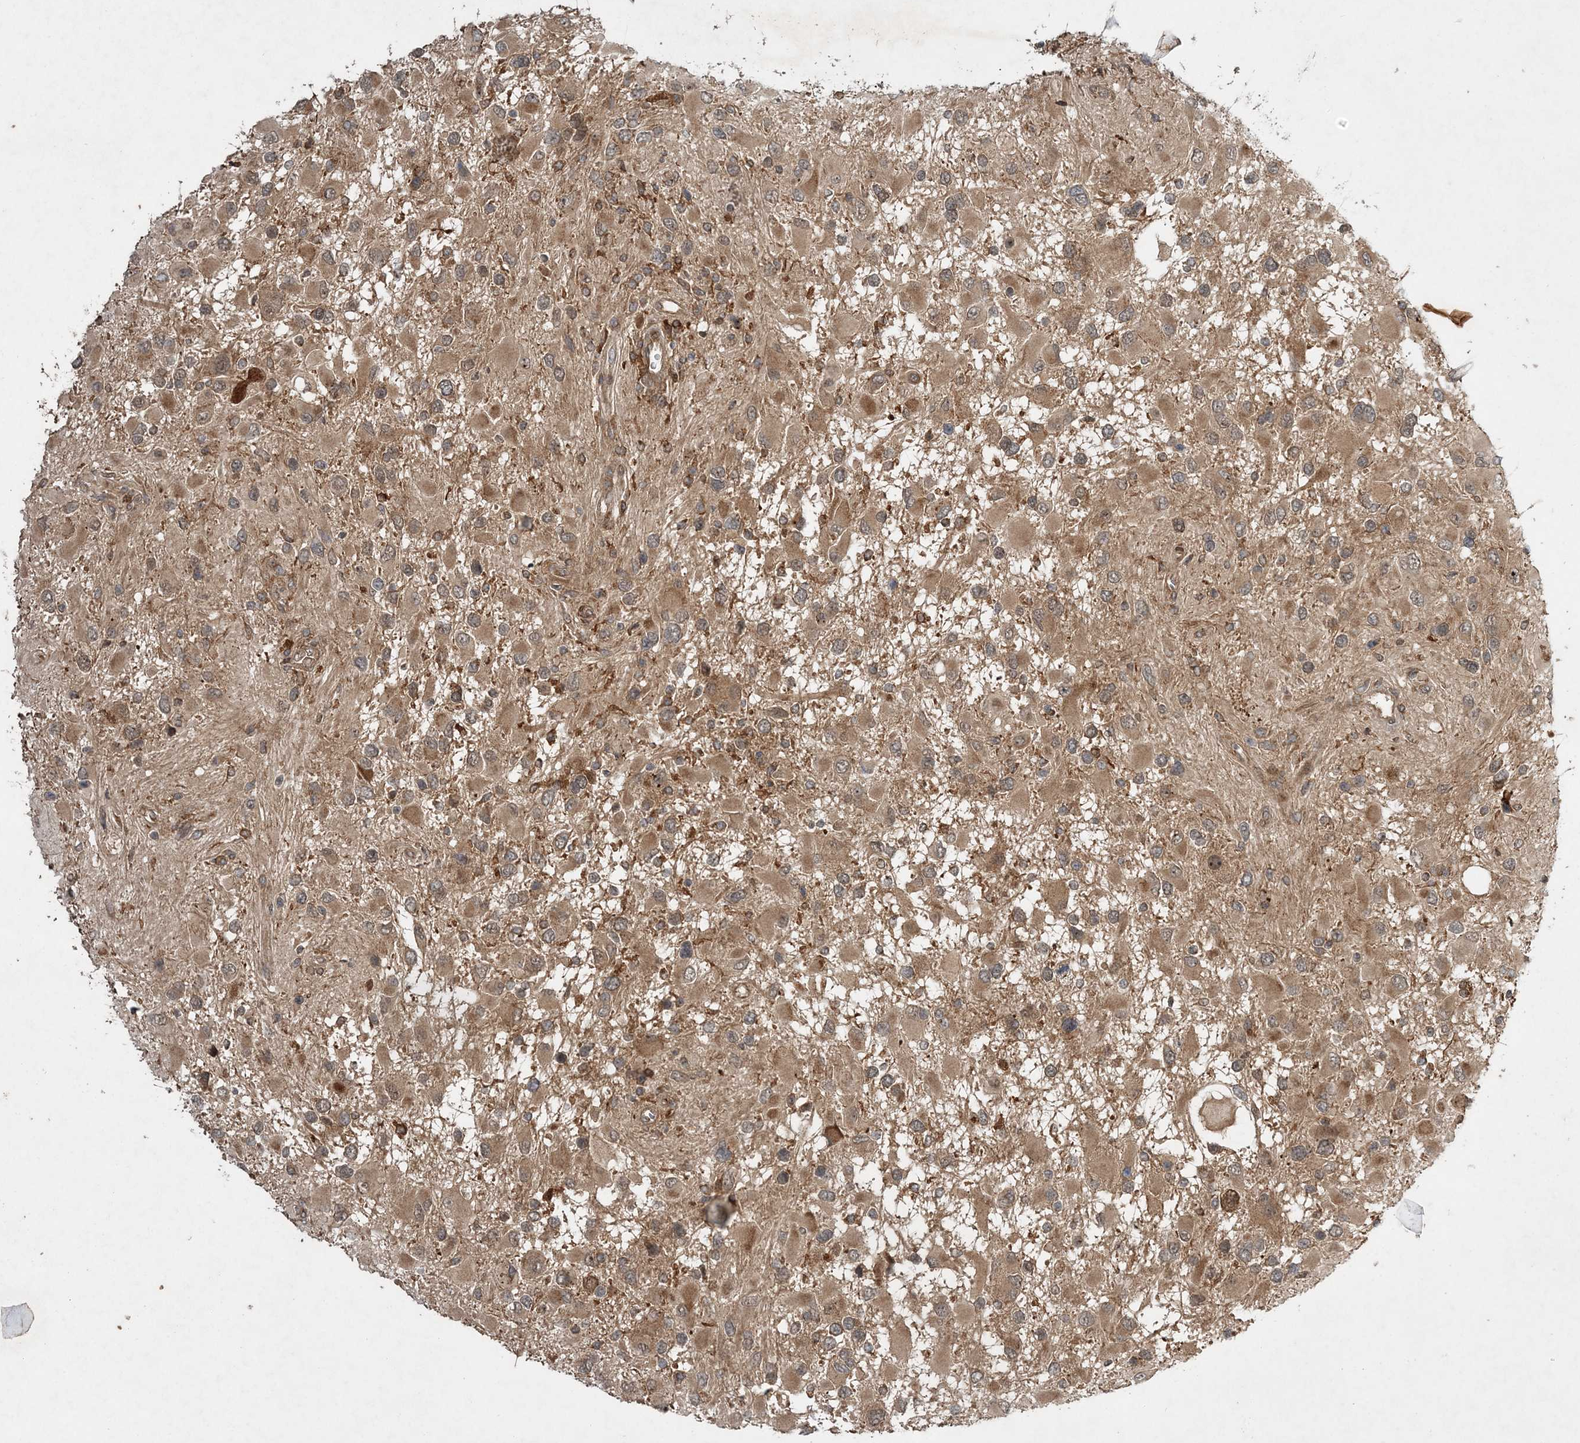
{"staining": {"intensity": "weak", "quantity": "25%-75%", "location": "cytoplasmic/membranous"}, "tissue": "glioma", "cell_type": "Tumor cells", "image_type": "cancer", "snomed": [{"axis": "morphology", "description": "Glioma, malignant, High grade"}, {"axis": "topography", "description": "Brain"}], "caption": "Malignant glioma (high-grade) stained for a protein shows weak cytoplasmic/membranous positivity in tumor cells. (IHC, brightfield microscopy, high magnification).", "gene": "UBTD2", "patient": {"sex": "male", "age": 53}}